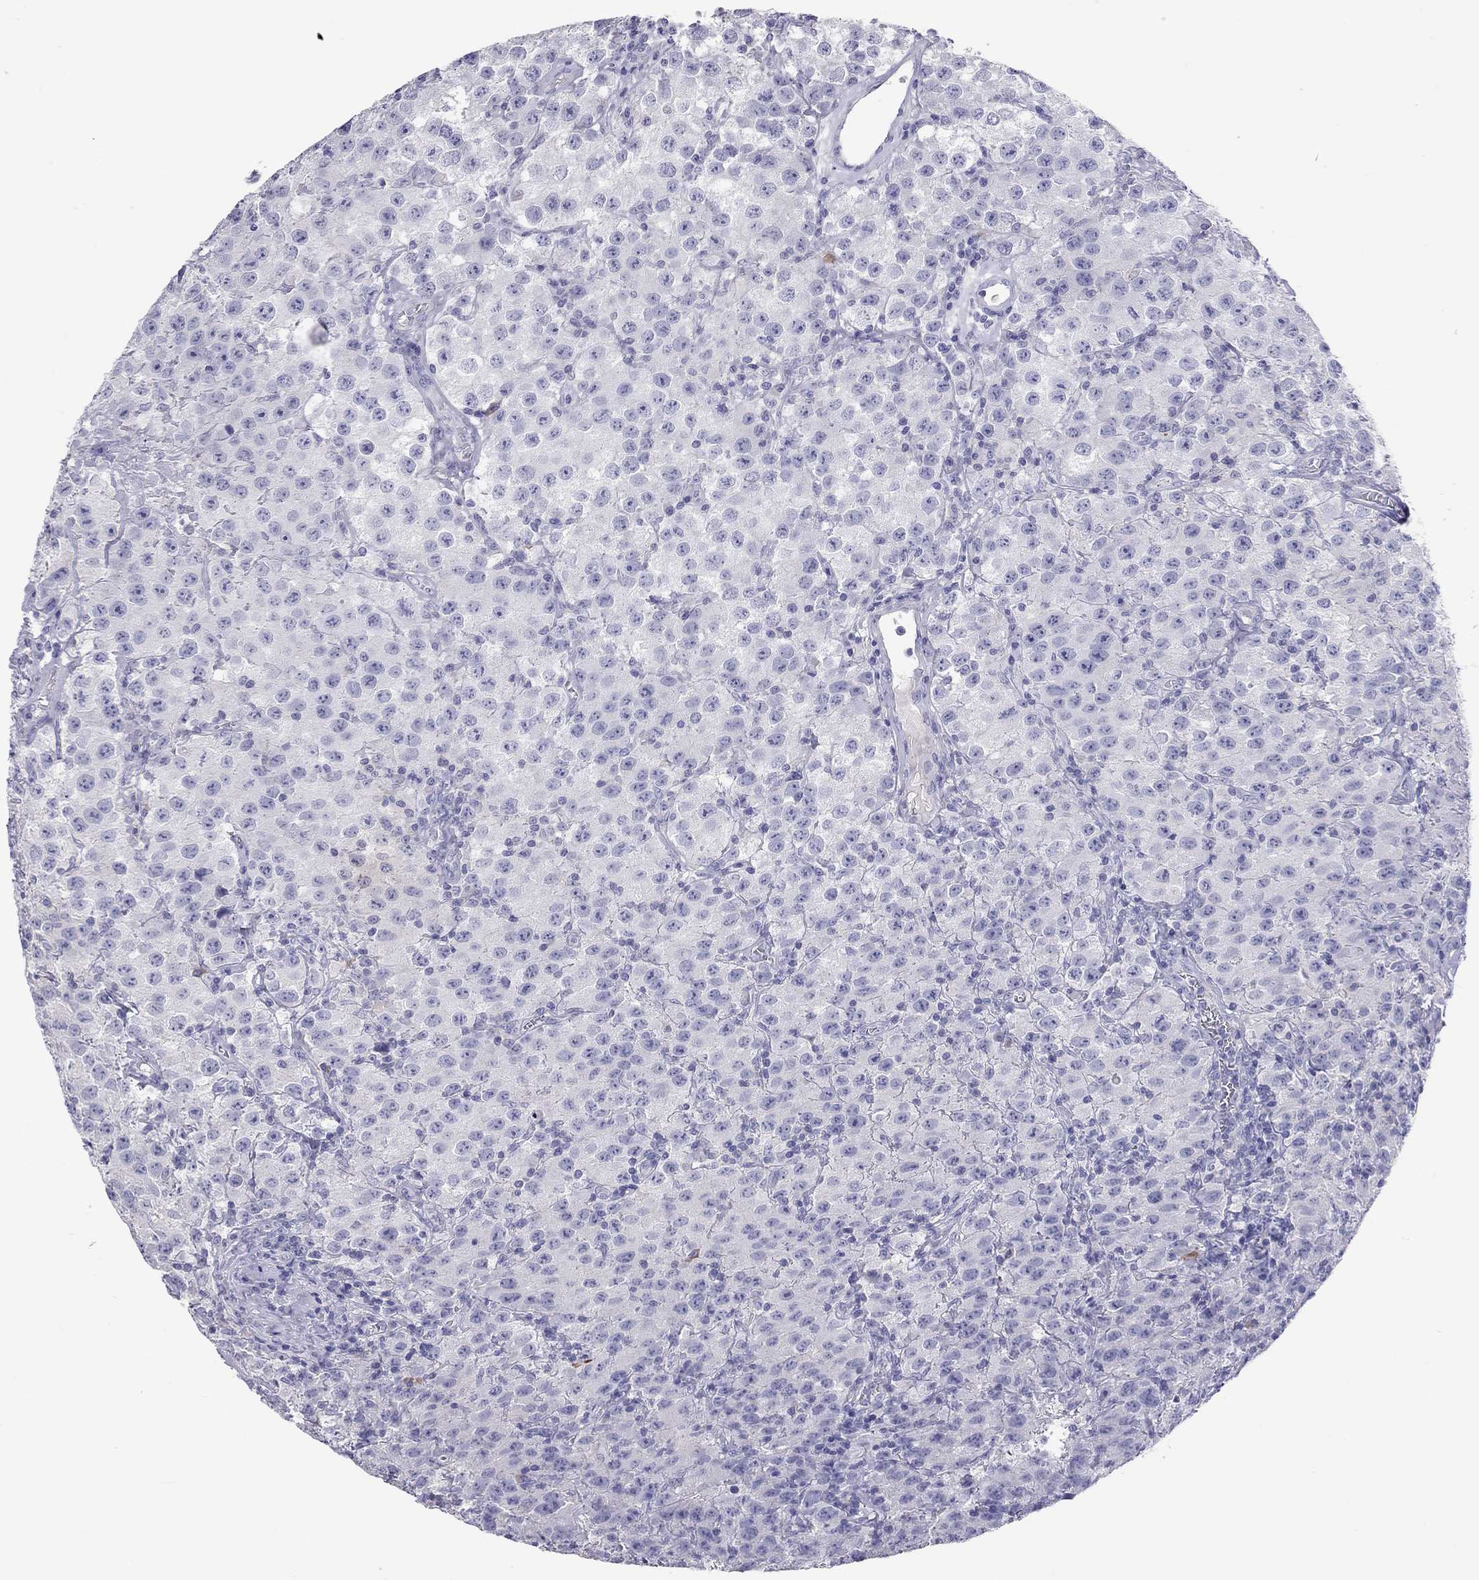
{"staining": {"intensity": "negative", "quantity": "none", "location": "none"}, "tissue": "testis cancer", "cell_type": "Tumor cells", "image_type": "cancer", "snomed": [{"axis": "morphology", "description": "Seminoma, NOS"}, {"axis": "topography", "description": "Testis"}], "caption": "Tumor cells are negative for brown protein staining in testis seminoma.", "gene": "CALHM1", "patient": {"sex": "male", "age": 52}}